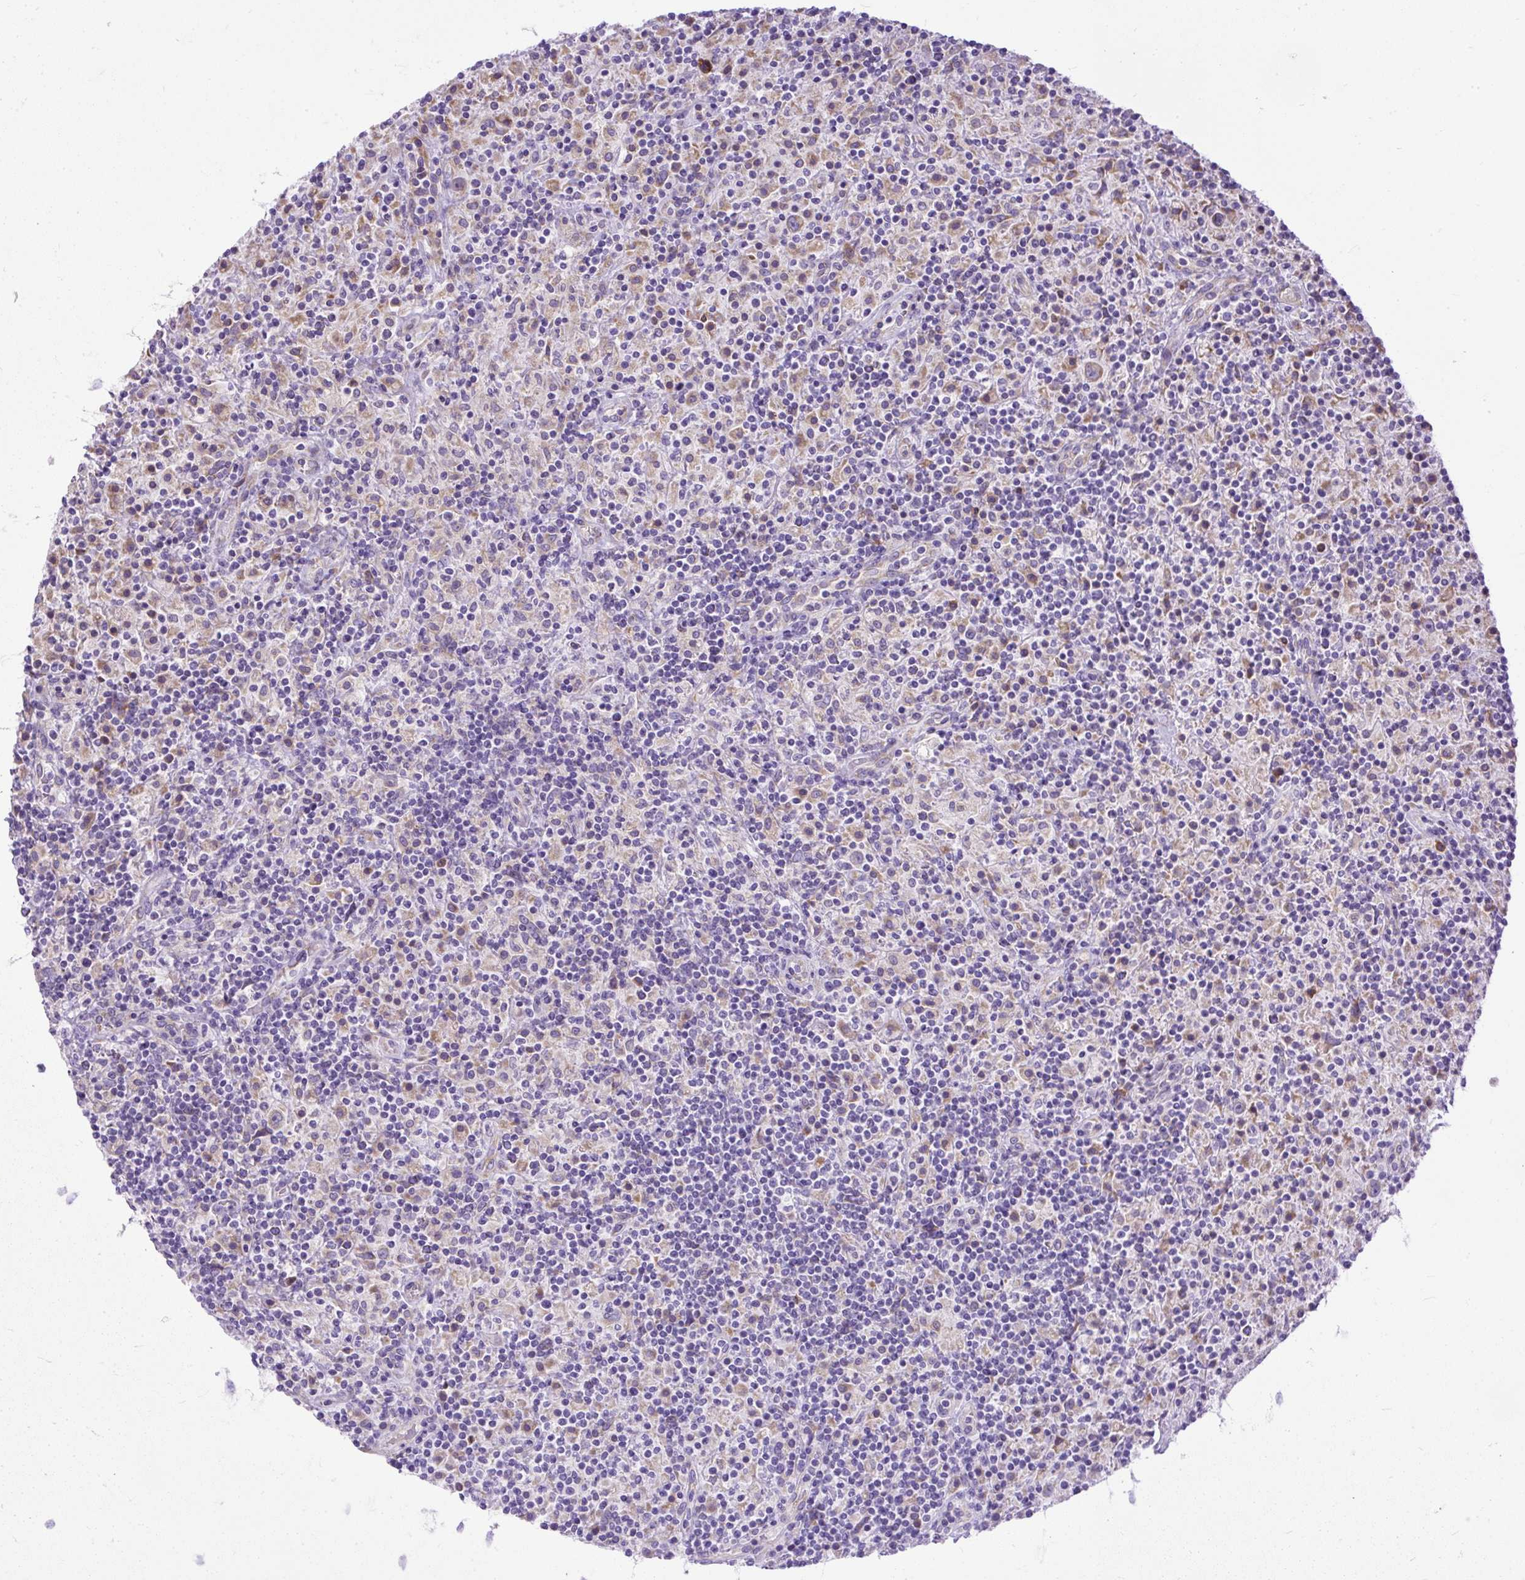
{"staining": {"intensity": "moderate", "quantity": ">75%", "location": "cytoplasmic/membranous"}, "tissue": "lymphoma", "cell_type": "Tumor cells", "image_type": "cancer", "snomed": [{"axis": "morphology", "description": "Hodgkin's disease, NOS"}, {"axis": "topography", "description": "Lymph node"}], "caption": "Moderate cytoplasmic/membranous protein positivity is appreciated in about >75% of tumor cells in lymphoma. (IHC, brightfield microscopy, high magnification).", "gene": "SYBU", "patient": {"sex": "male", "age": 70}}